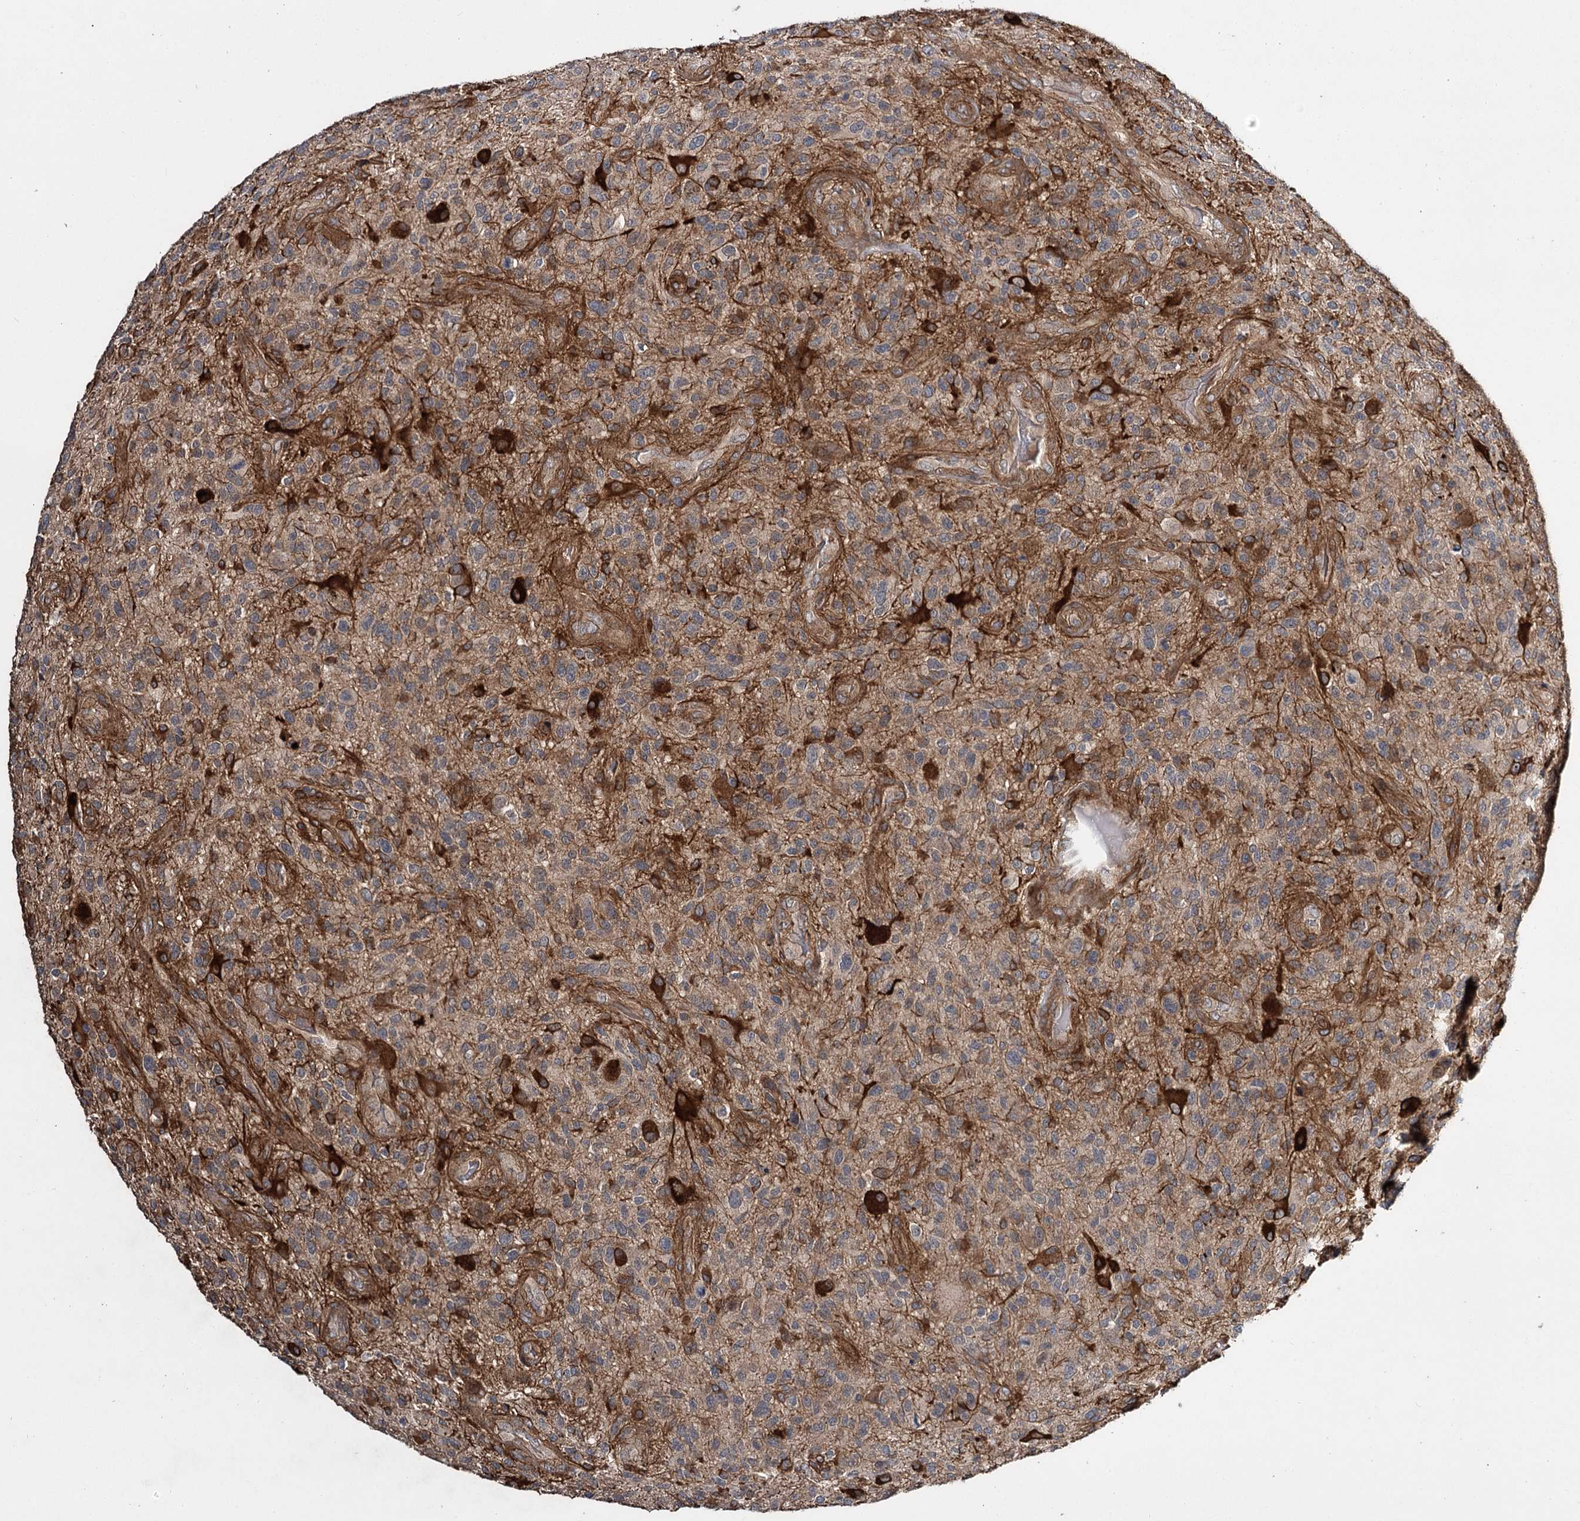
{"staining": {"intensity": "strong", "quantity": "<25%", "location": "cytoplasmic/membranous"}, "tissue": "glioma", "cell_type": "Tumor cells", "image_type": "cancer", "snomed": [{"axis": "morphology", "description": "Glioma, malignant, High grade"}, {"axis": "topography", "description": "Brain"}], "caption": "Brown immunohistochemical staining in high-grade glioma (malignant) exhibits strong cytoplasmic/membranous positivity in about <25% of tumor cells.", "gene": "MYO1C", "patient": {"sex": "male", "age": 47}}